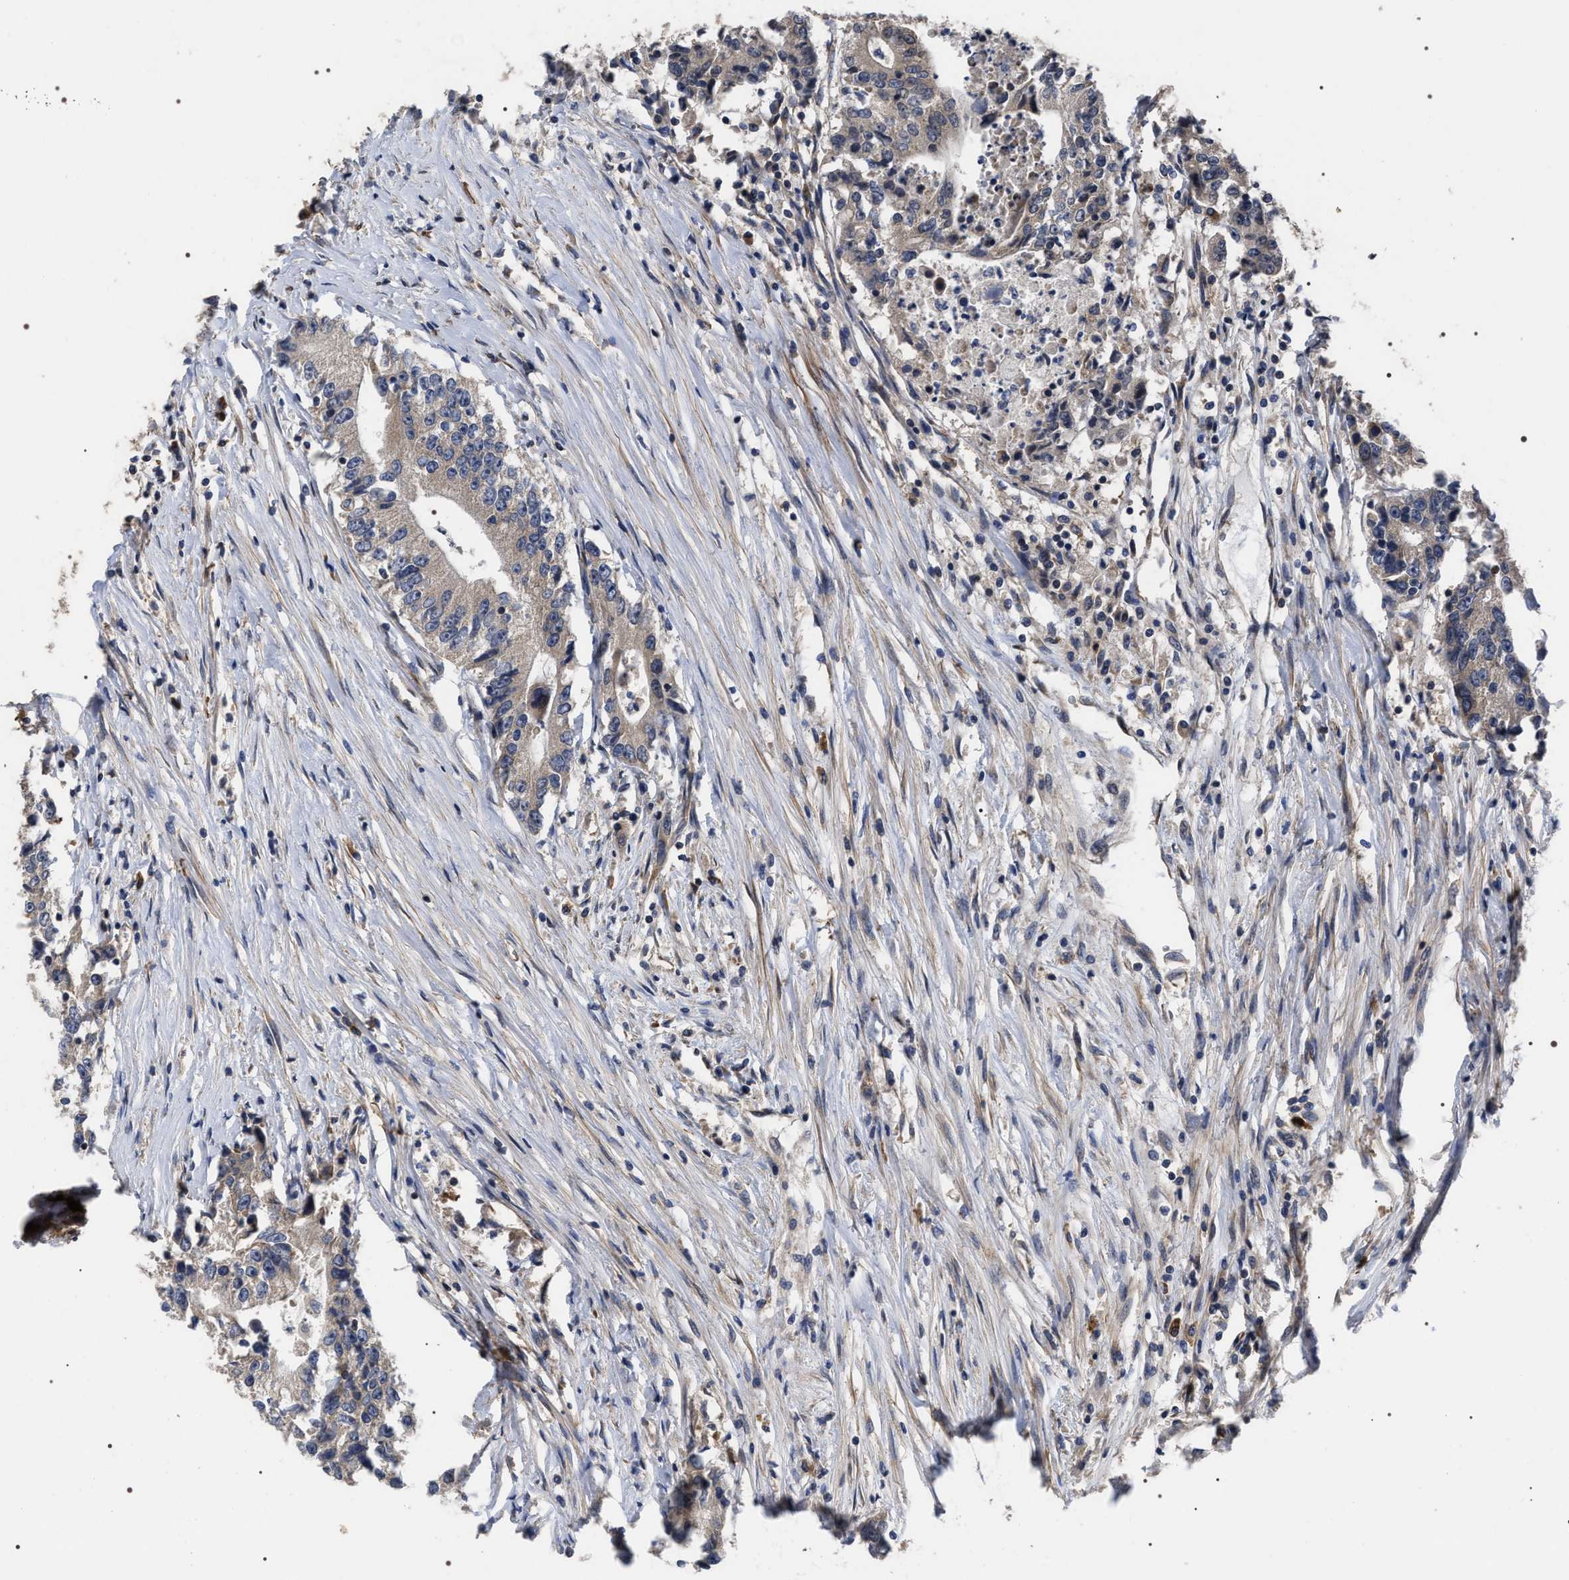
{"staining": {"intensity": "negative", "quantity": "none", "location": "none"}, "tissue": "colorectal cancer", "cell_type": "Tumor cells", "image_type": "cancer", "snomed": [{"axis": "morphology", "description": "Adenocarcinoma, NOS"}, {"axis": "topography", "description": "Colon"}], "caption": "IHC photomicrograph of neoplastic tissue: human colorectal cancer (adenocarcinoma) stained with DAB (3,3'-diaminobenzidine) shows no significant protein expression in tumor cells.", "gene": "MIS18A", "patient": {"sex": "female", "age": 77}}